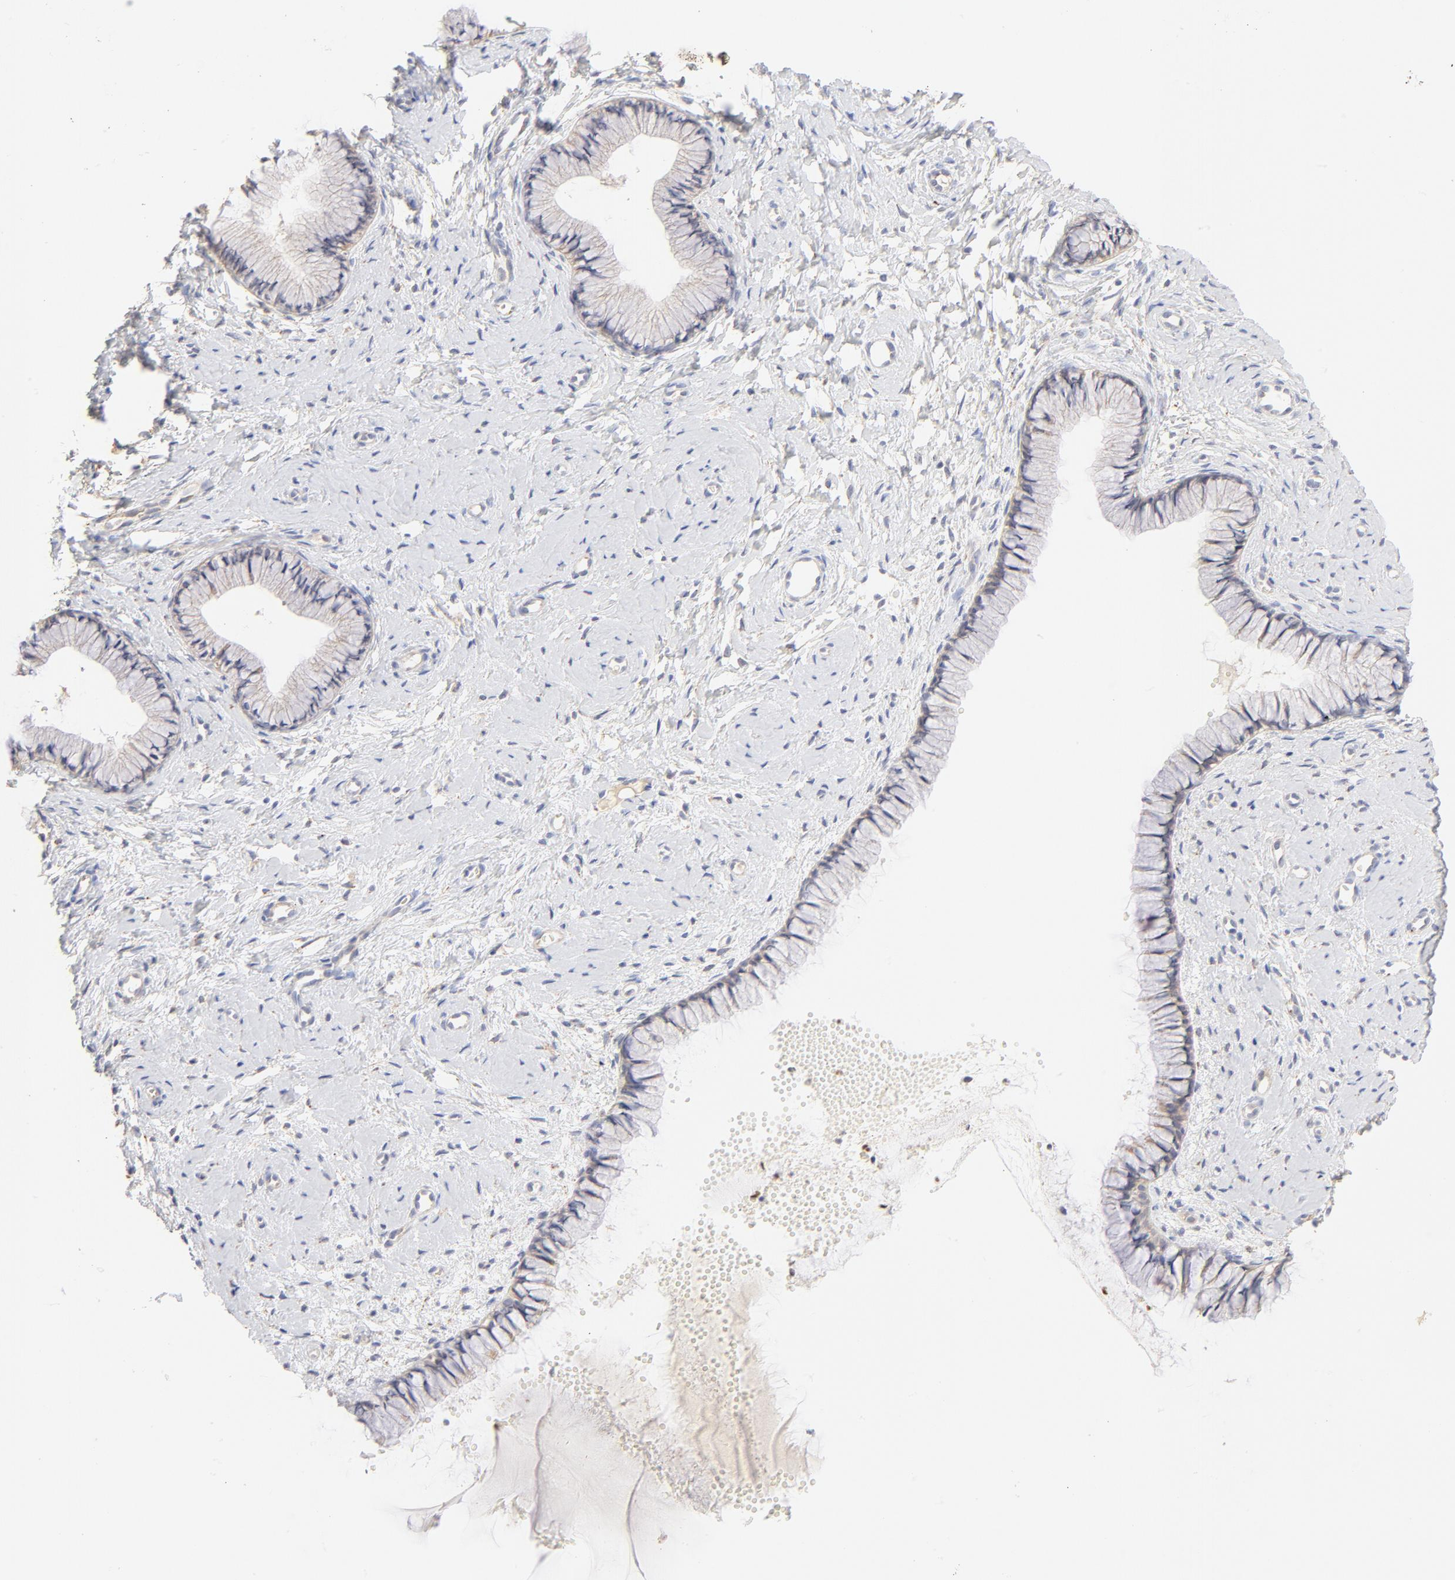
{"staining": {"intensity": "weak", "quantity": ">75%", "location": "cytoplasmic/membranous"}, "tissue": "cervix", "cell_type": "Glandular cells", "image_type": "normal", "snomed": [{"axis": "morphology", "description": "Normal tissue, NOS"}, {"axis": "topography", "description": "Cervix"}], "caption": "Protein staining shows weak cytoplasmic/membranous expression in about >75% of glandular cells in unremarkable cervix. Using DAB (brown) and hematoxylin (blue) stains, captured at high magnification using brightfield microscopy.", "gene": "MTERF2", "patient": {"sex": "female", "age": 46}}